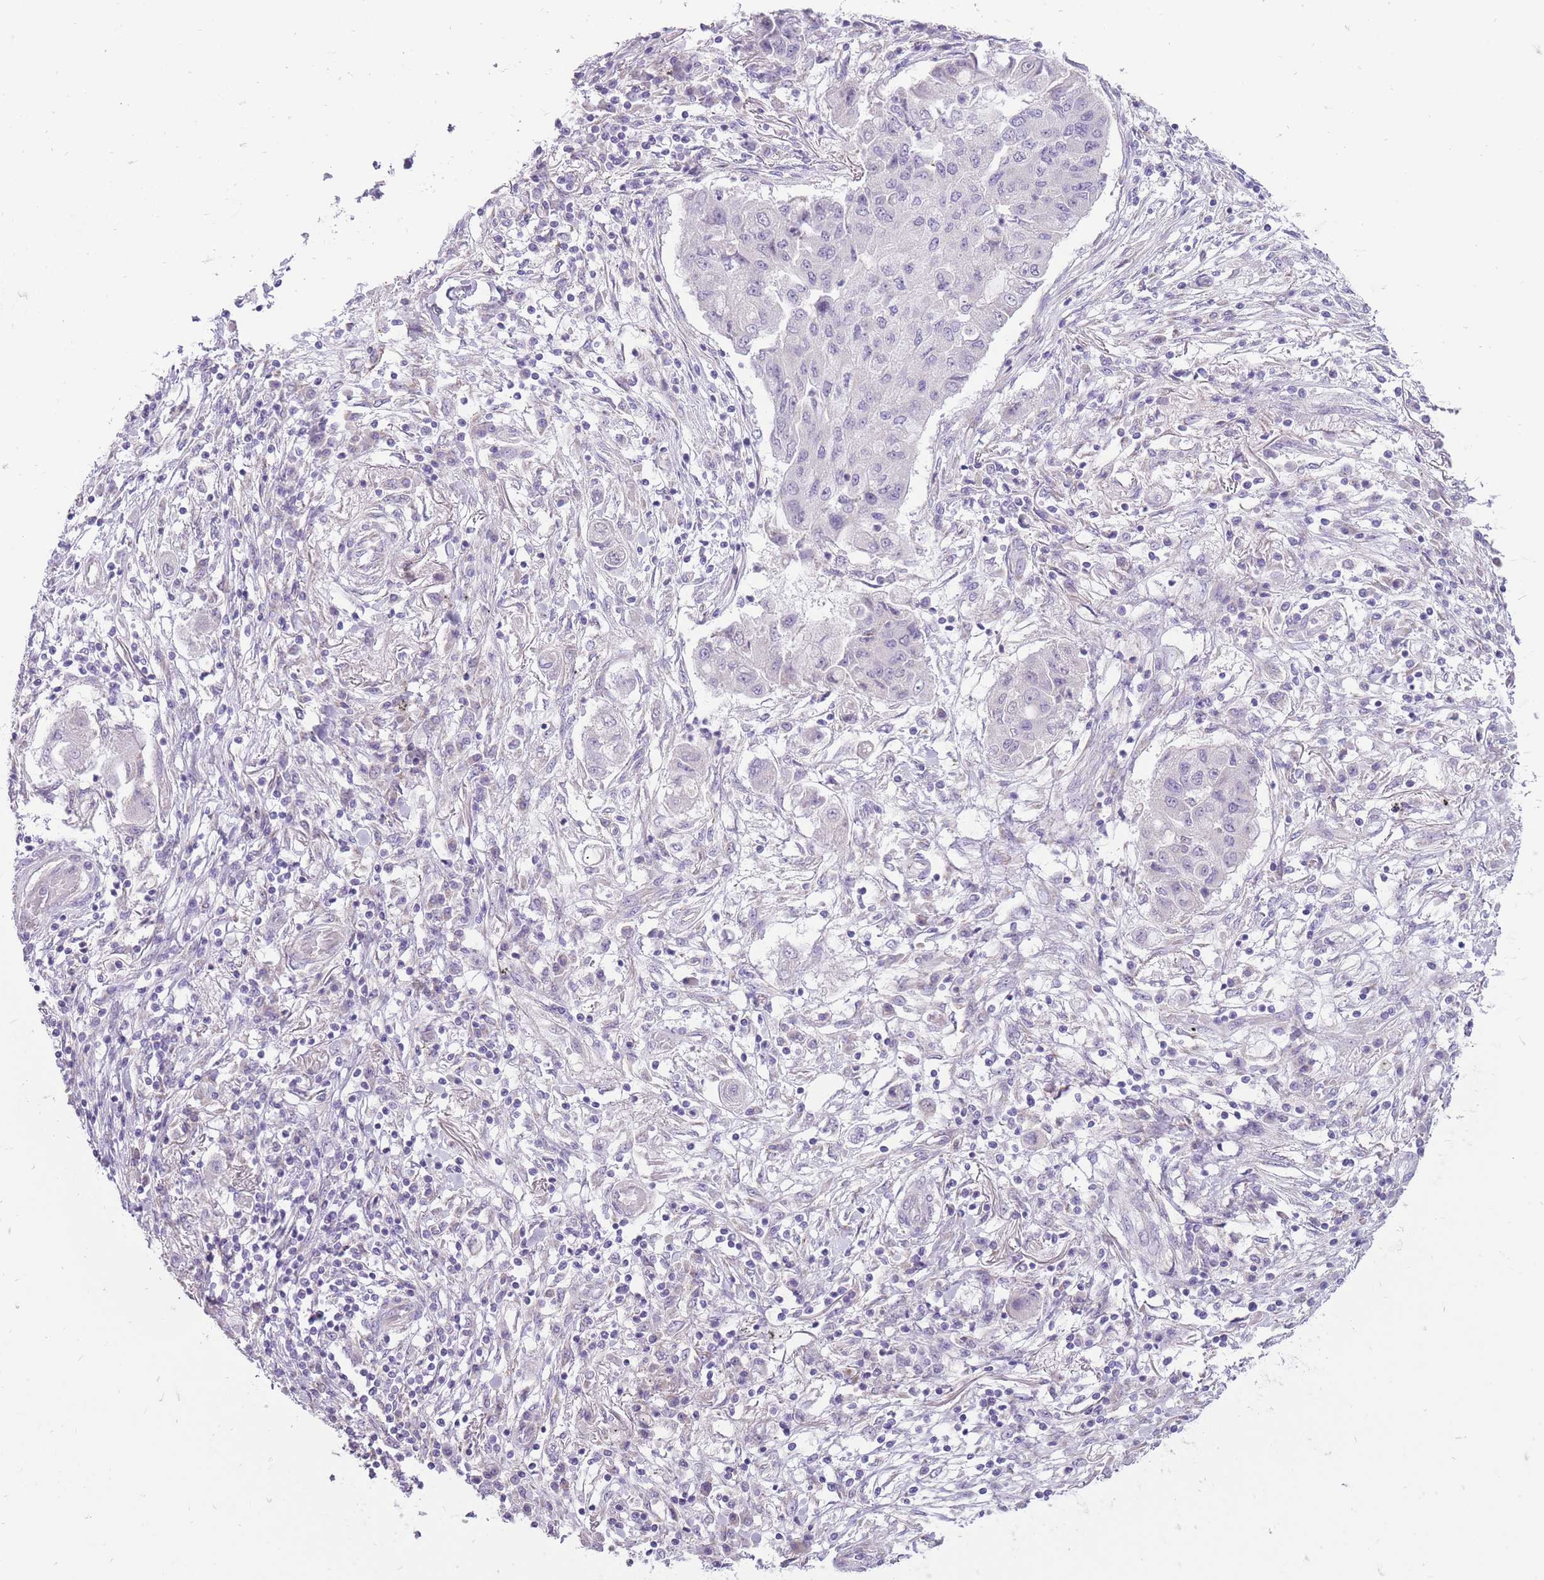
{"staining": {"intensity": "negative", "quantity": "none", "location": "none"}, "tissue": "lung cancer", "cell_type": "Tumor cells", "image_type": "cancer", "snomed": [{"axis": "morphology", "description": "Squamous cell carcinoma, NOS"}, {"axis": "topography", "description": "Lung"}], "caption": "Immunohistochemistry image of squamous cell carcinoma (lung) stained for a protein (brown), which shows no positivity in tumor cells.", "gene": "ERICH4", "patient": {"sex": "male", "age": 74}}